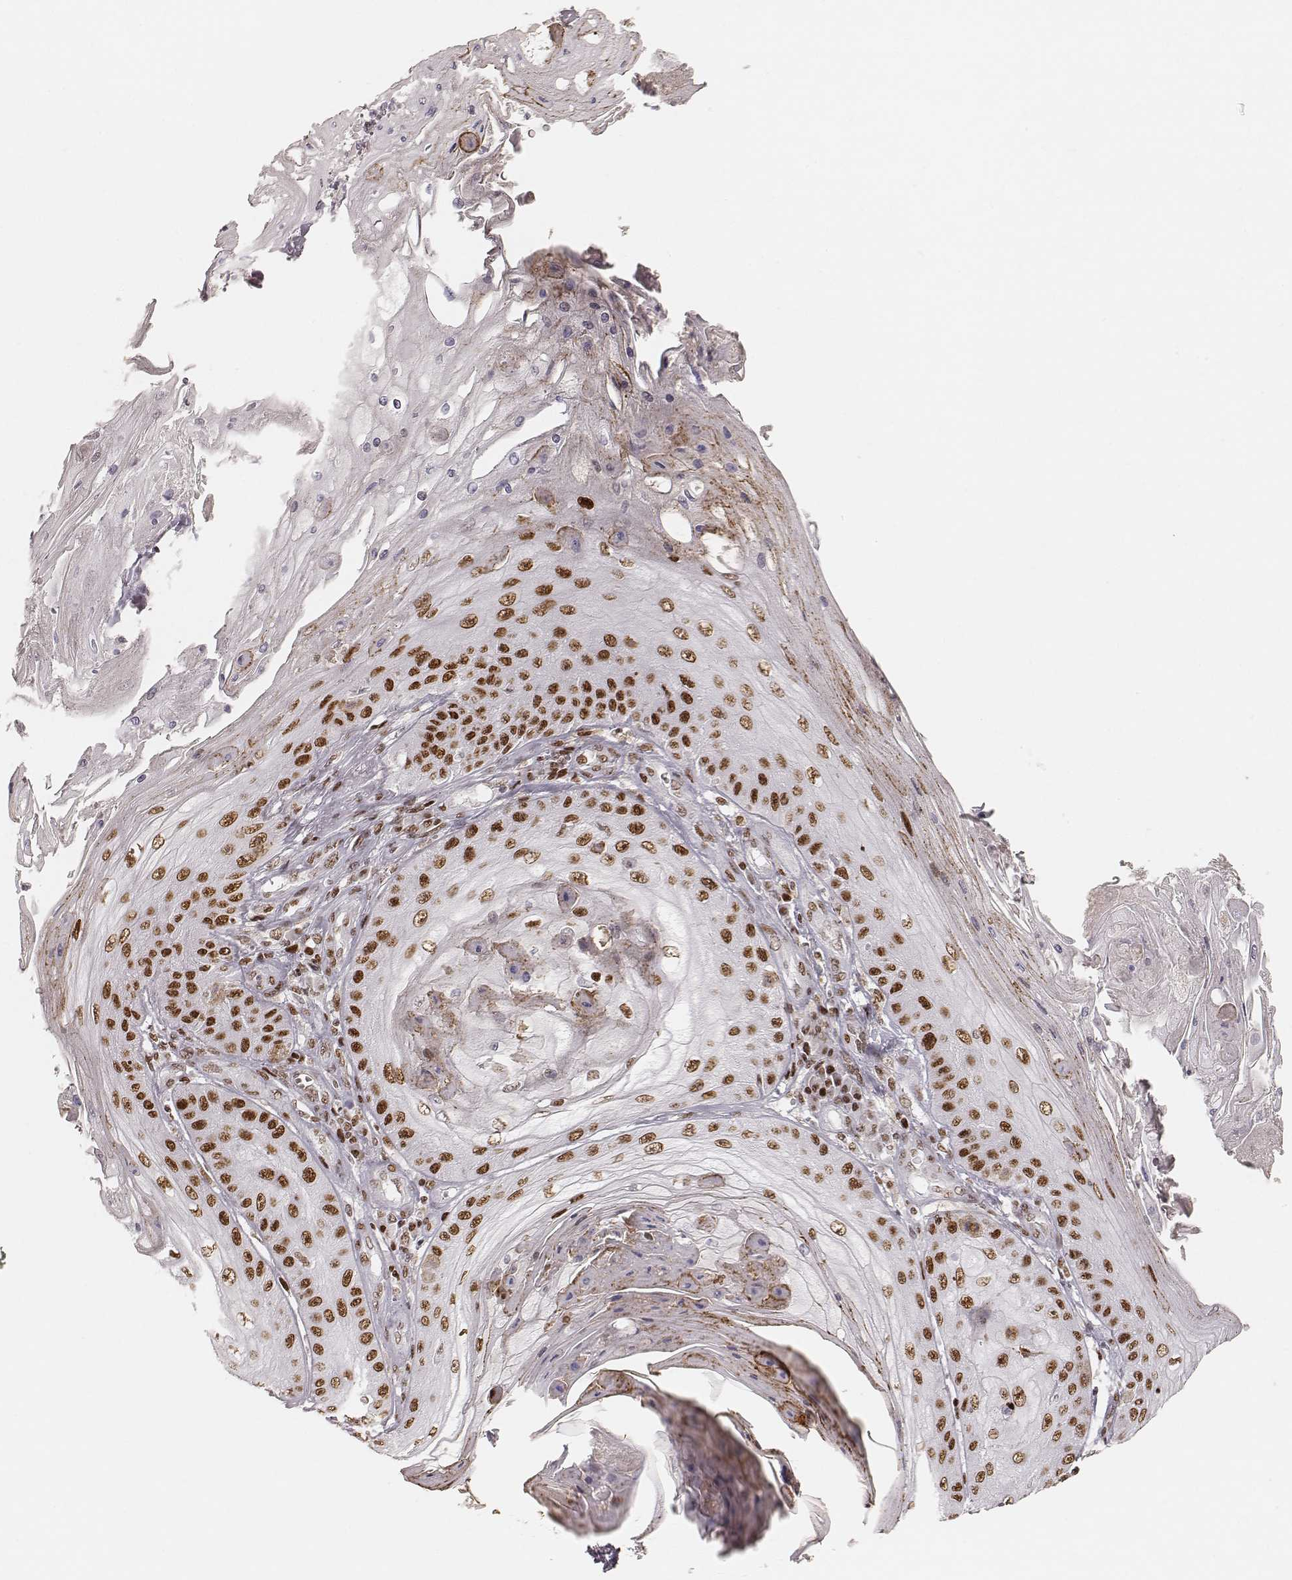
{"staining": {"intensity": "strong", "quantity": ">75%", "location": "nuclear"}, "tissue": "skin cancer", "cell_type": "Tumor cells", "image_type": "cancer", "snomed": [{"axis": "morphology", "description": "Squamous cell carcinoma, NOS"}, {"axis": "topography", "description": "Skin"}], "caption": "Protein expression analysis of human skin cancer (squamous cell carcinoma) reveals strong nuclear positivity in about >75% of tumor cells.", "gene": "HNRNPC", "patient": {"sex": "male", "age": 70}}